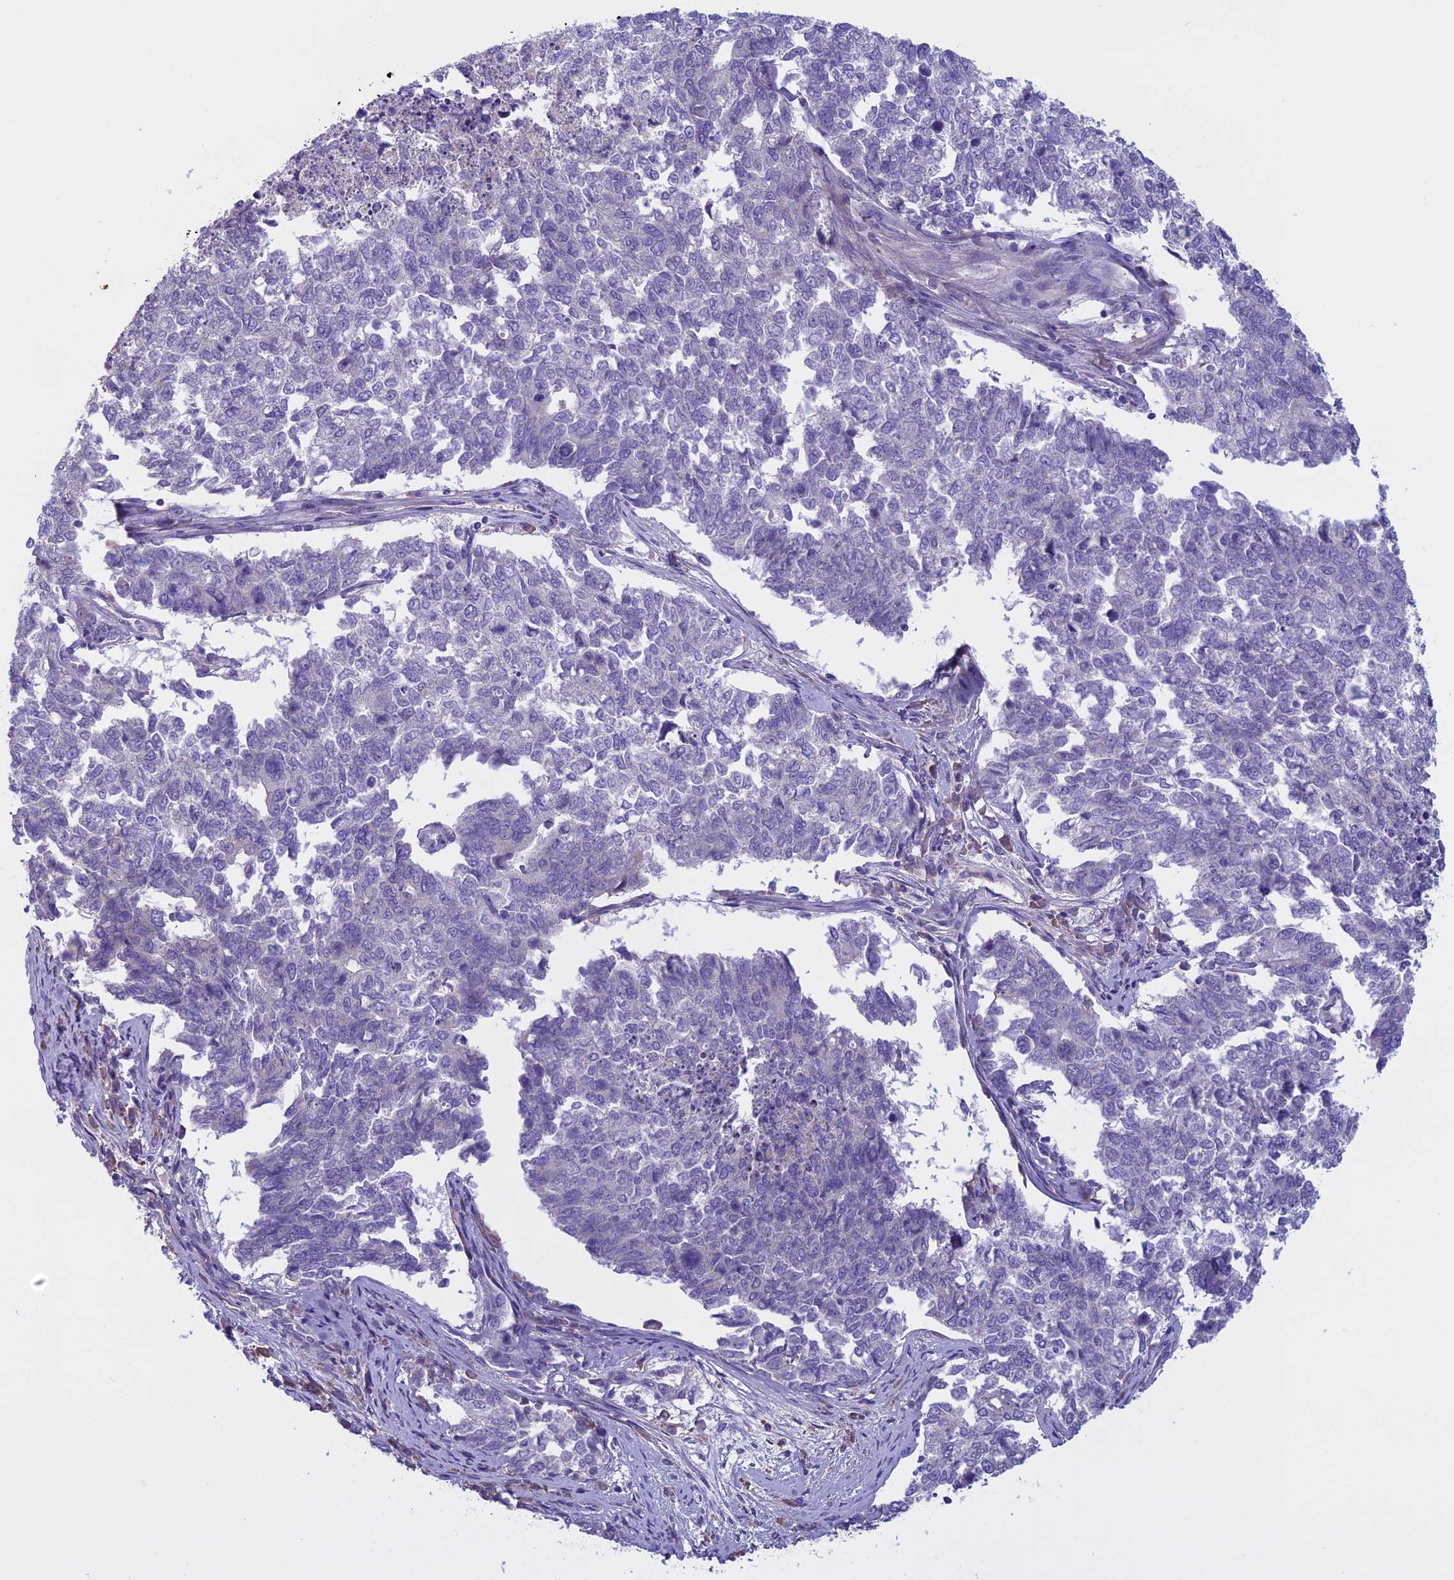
{"staining": {"intensity": "negative", "quantity": "none", "location": "none"}, "tissue": "cervical cancer", "cell_type": "Tumor cells", "image_type": "cancer", "snomed": [{"axis": "morphology", "description": "Squamous cell carcinoma, NOS"}, {"axis": "topography", "description": "Cervix"}], "caption": "Immunohistochemistry (IHC) histopathology image of human squamous cell carcinoma (cervical) stained for a protein (brown), which shows no positivity in tumor cells. Nuclei are stained in blue.", "gene": "DCTN5", "patient": {"sex": "female", "age": 63}}